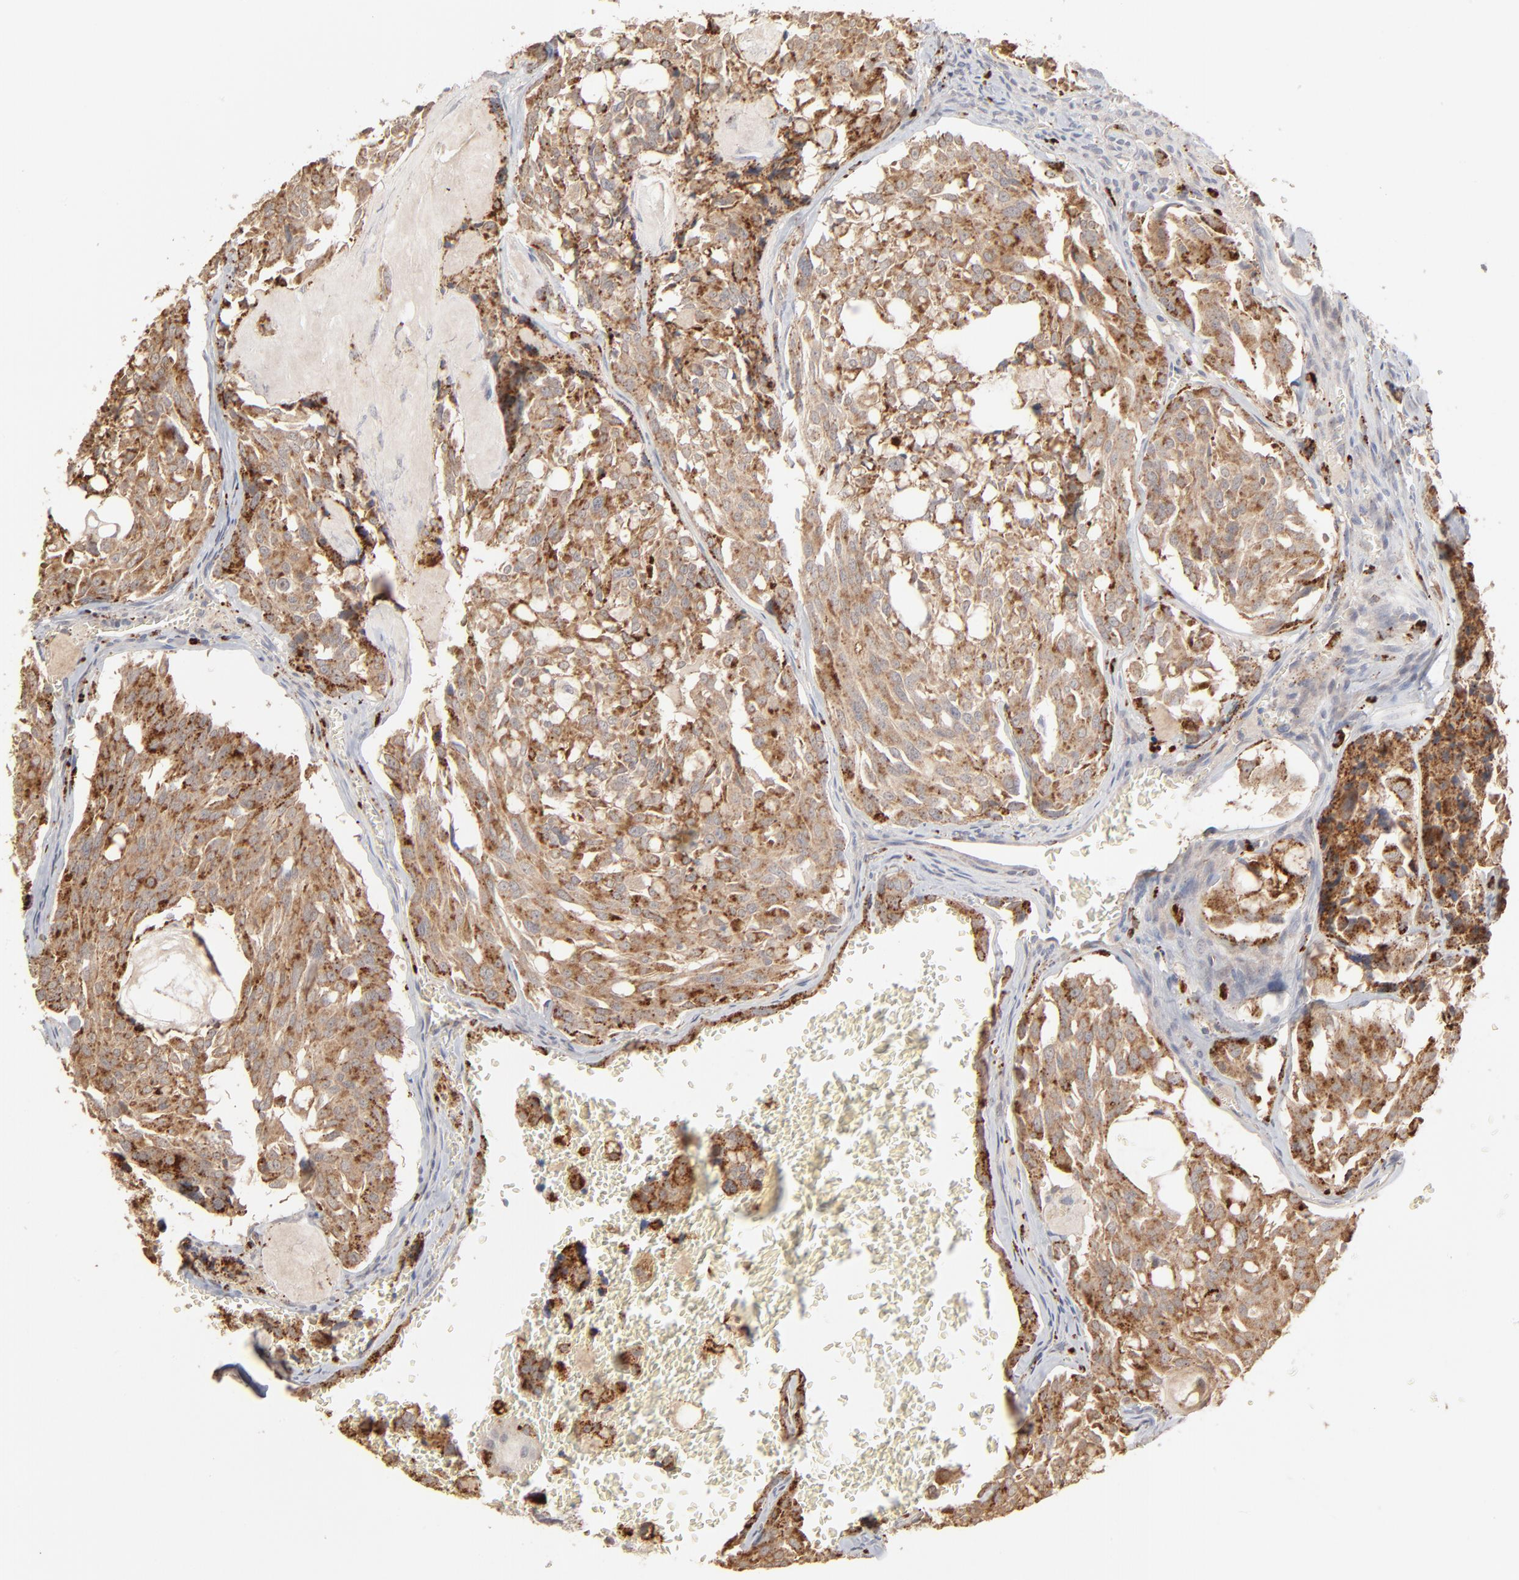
{"staining": {"intensity": "moderate", "quantity": ">75%", "location": "cytoplasmic/membranous"}, "tissue": "thyroid cancer", "cell_type": "Tumor cells", "image_type": "cancer", "snomed": [{"axis": "morphology", "description": "Carcinoma, NOS"}, {"axis": "morphology", "description": "Carcinoid, malignant, NOS"}, {"axis": "topography", "description": "Thyroid gland"}], "caption": "Moderate cytoplasmic/membranous expression is present in about >75% of tumor cells in thyroid cancer (malignant carcinoid).", "gene": "POMT2", "patient": {"sex": "male", "age": 33}}